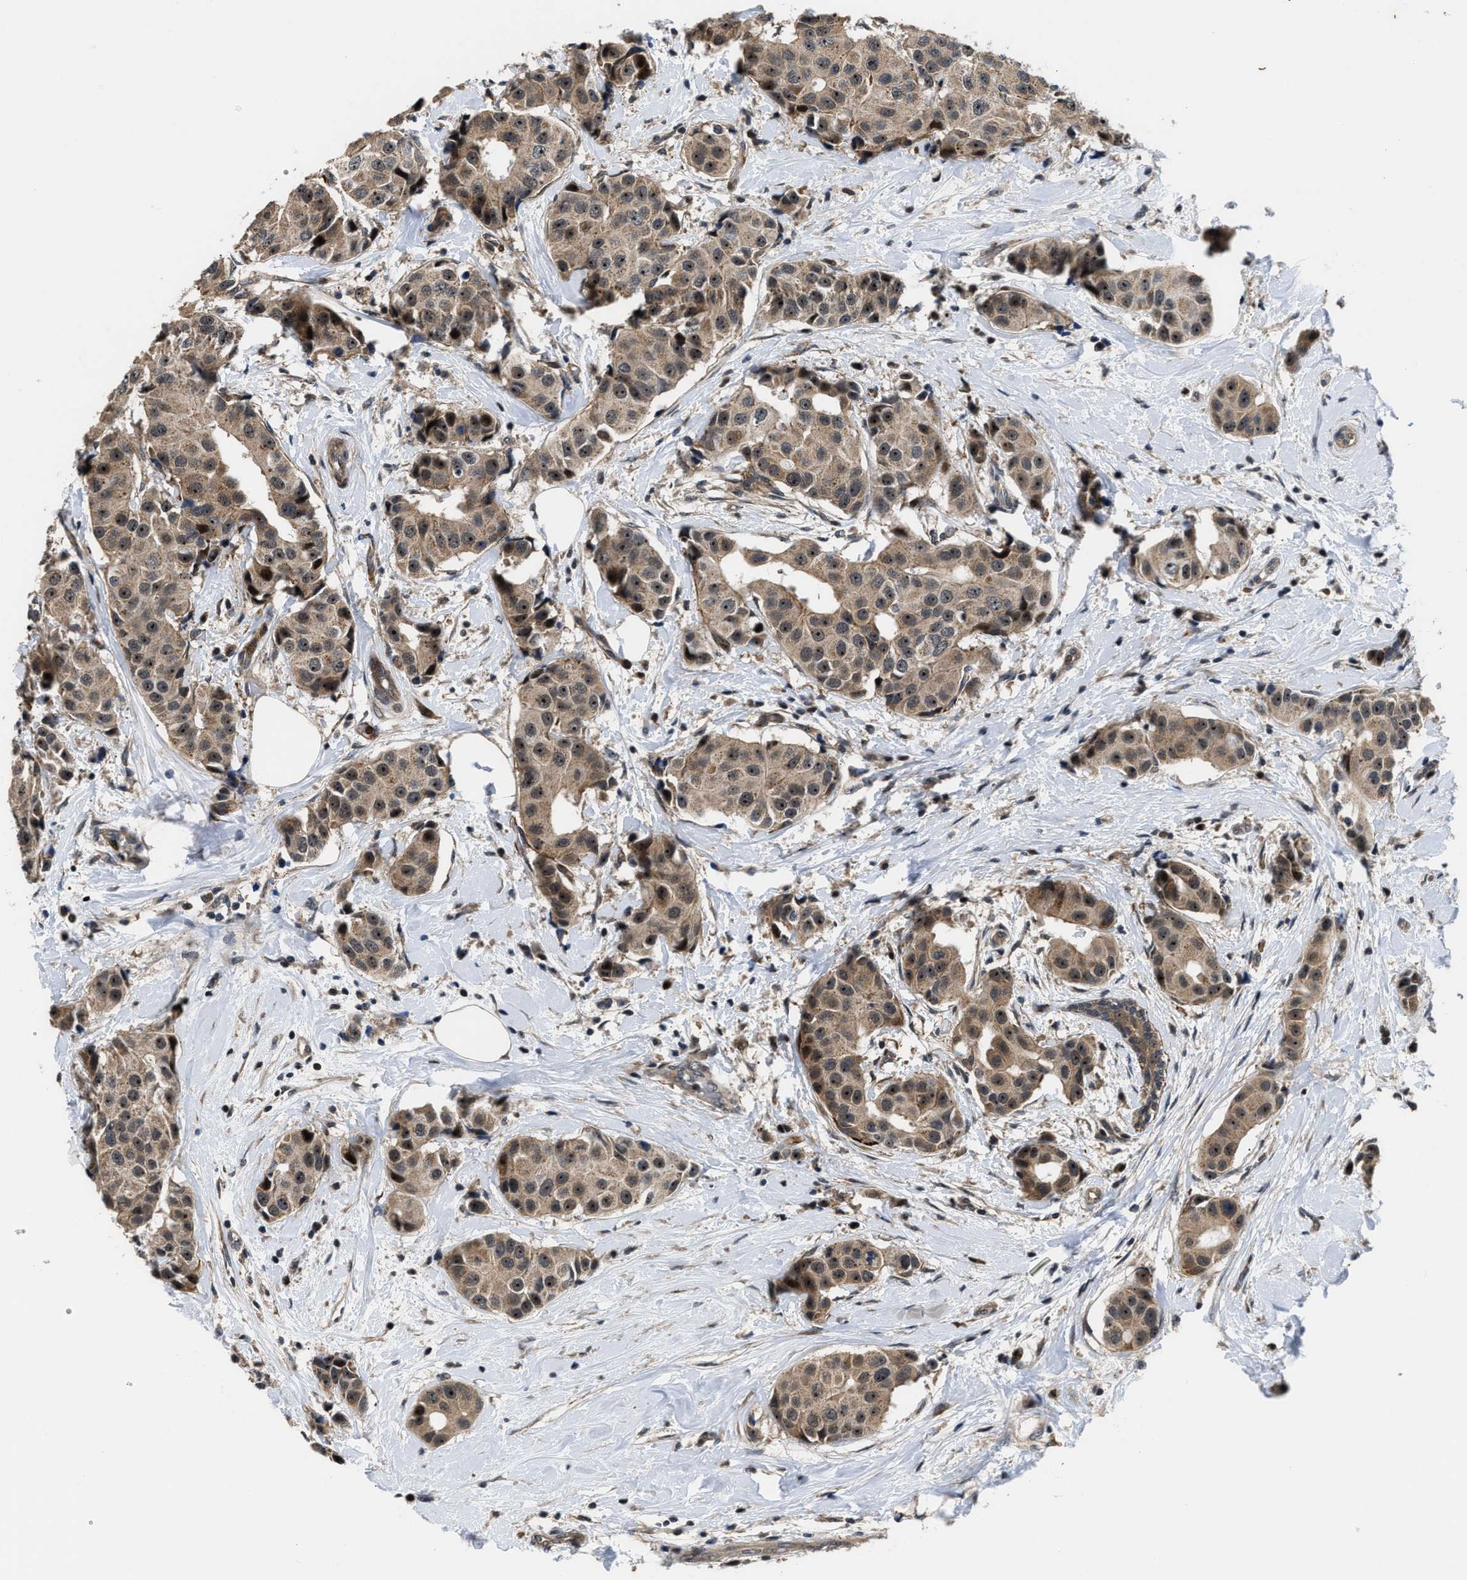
{"staining": {"intensity": "moderate", "quantity": ">75%", "location": "cytoplasmic/membranous,nuclear"}, "tissue": "breast cancer", "cell_type": "Tumor cells", "image_type": "cancer", "snomed": [{"axis": "morphology", "description": "Normal tissue, NOS"}, {"axis": "morphology", "description": "Duct carcinoma"}, {"axis": "topography", "description": "Breast"}], "caption": "A micrograph of human breast invasive ductal carcinoma stained for a protein demonstrates moderate cytoplasmic/membranous and nuclear brown staining in tumor cells.", "gene": "ALDH3A2", "patient": {"sex": "female", "age": 39}}